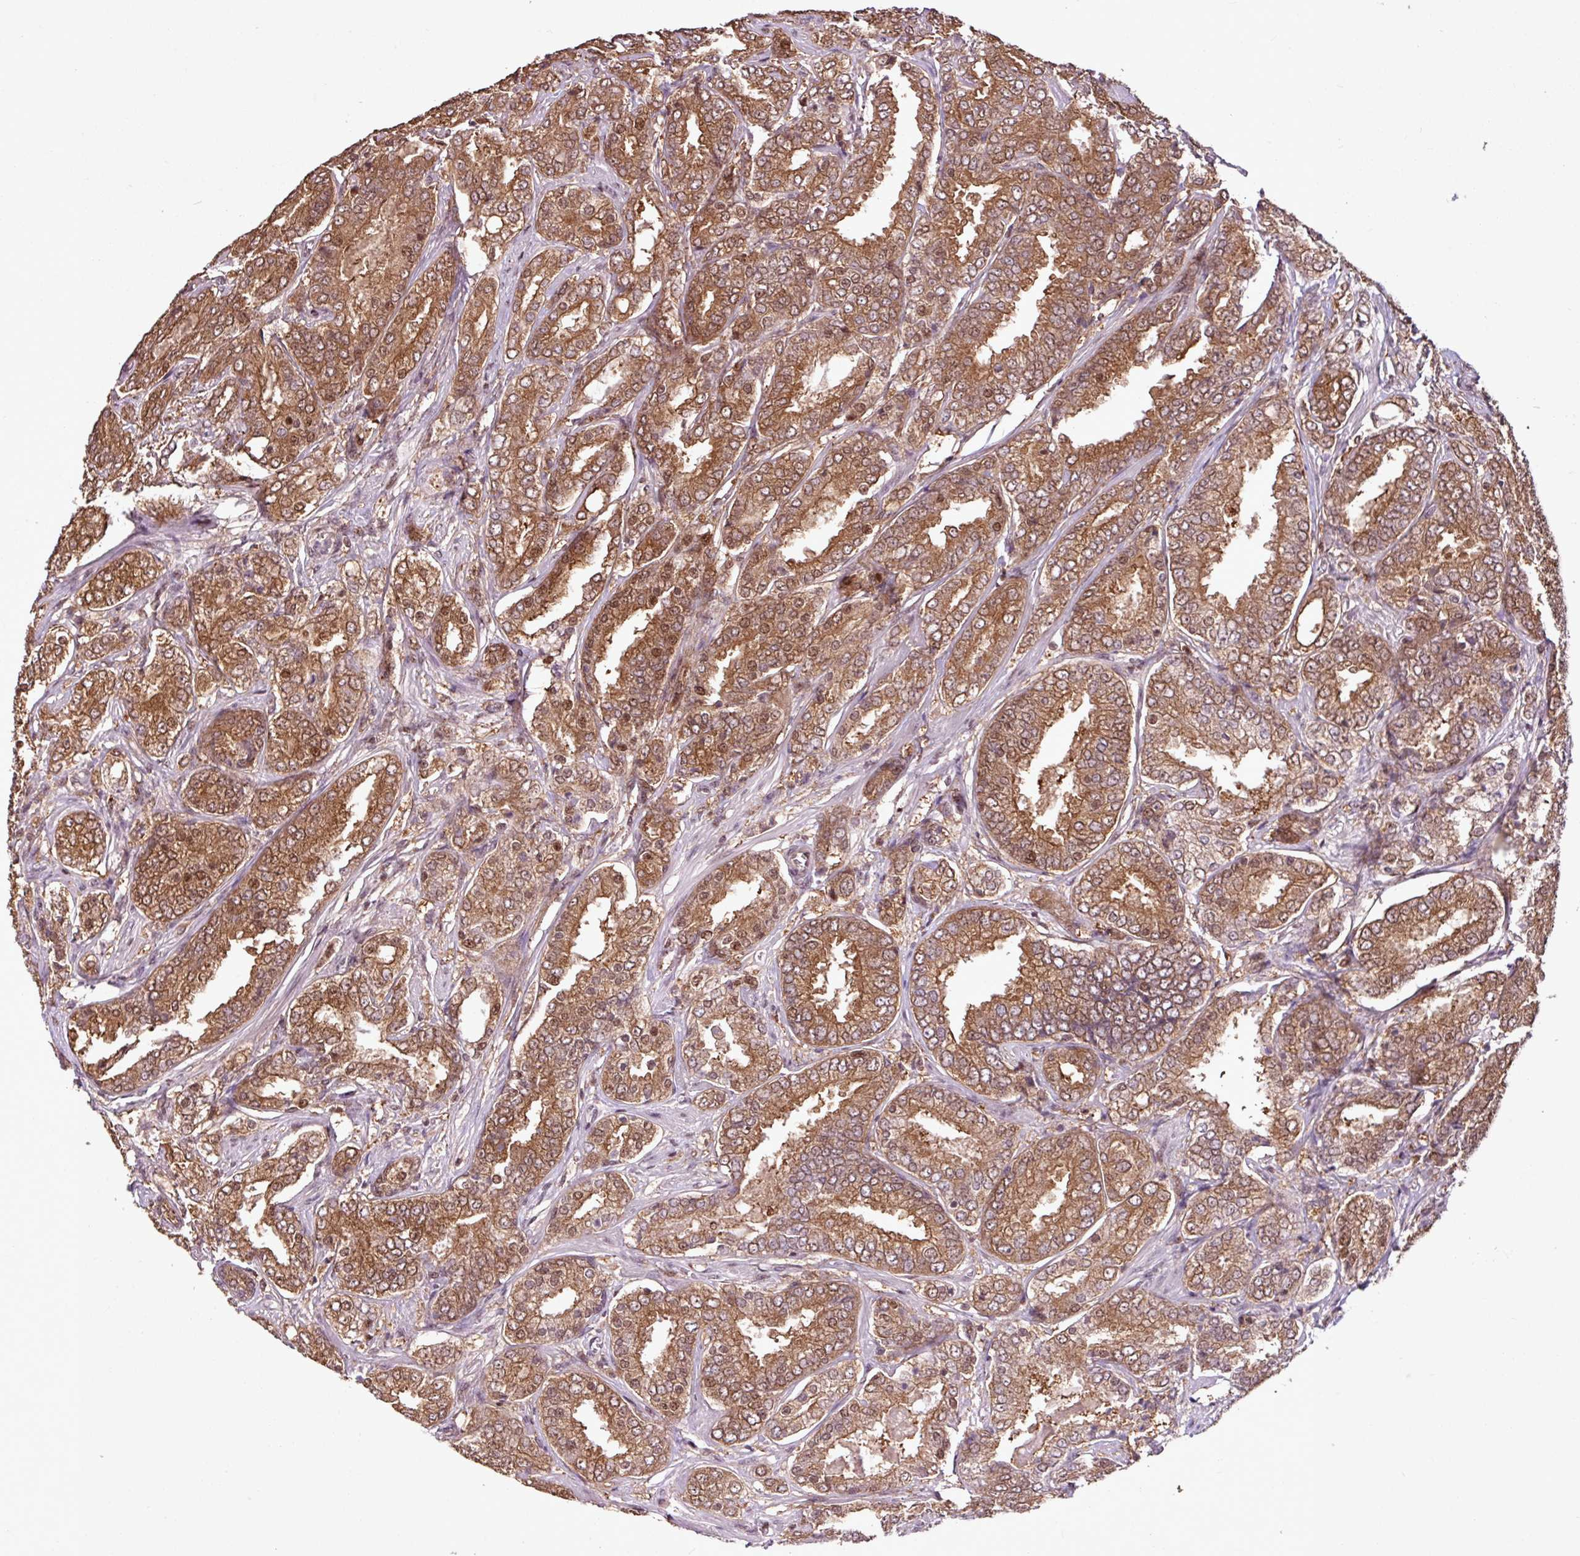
{"staining": {"intensity": "moderate", "quantity": ">75%", "location": "cytoplasmic/membranous,nuclear"}, "tissue": "prostate cancer", "cell_type": "Tumor cells", "image_type": "cancer", "snomed": [{"axis": "morphology", "description": "Adenocarcinoma, High grade"}, {"axis": "topography", "description": "Prostate"}], "caption": "Protein expression analysis of human prostate cancer reveals moderate cytoplasmic/membranous and nuclear expression in about >75% of tumor cells.", "gene": "ITPKC", "patient": {"sex": "male", "age": 63}}